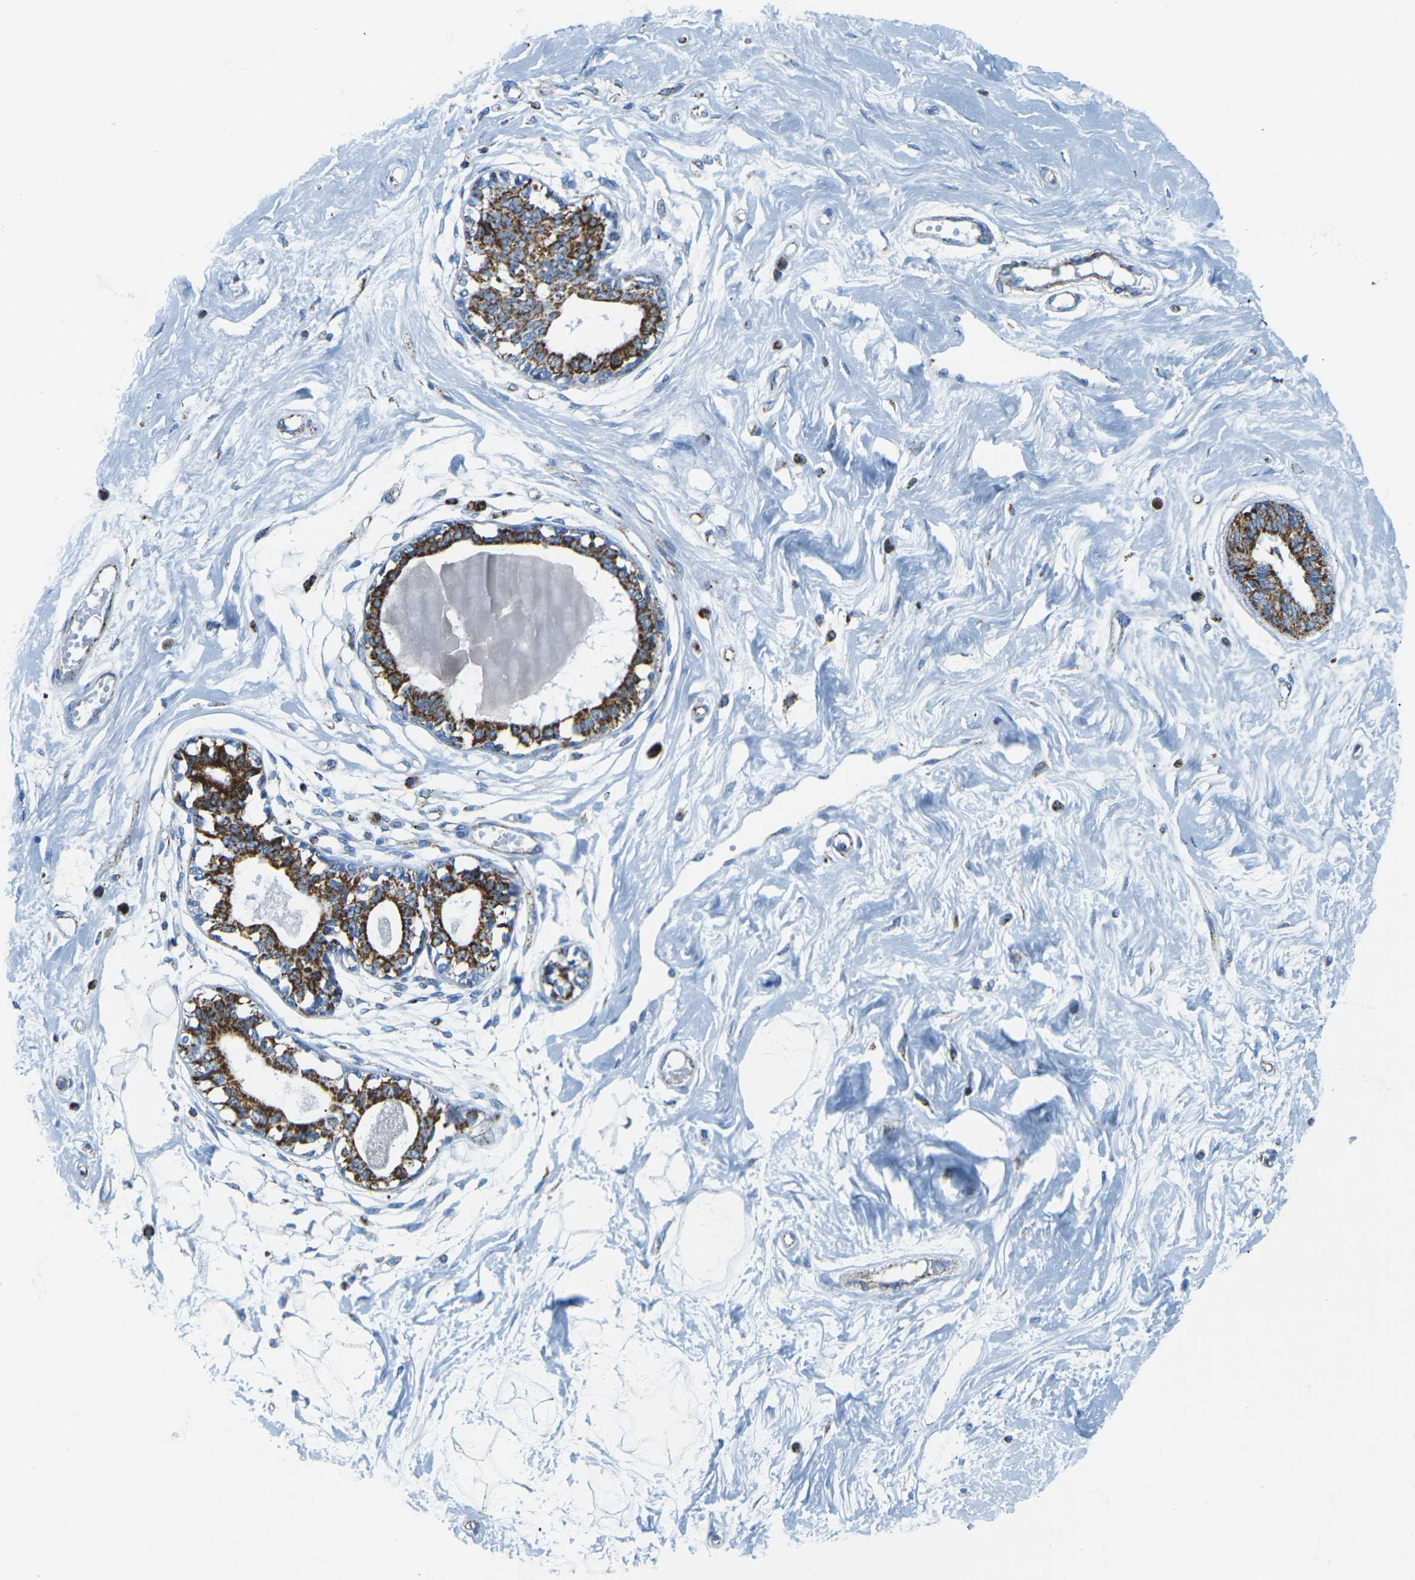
{"staining": {"intensity": "negative", "quantity": "none", "location": "none"}, "tissue": "breast", "cell_type": "Adipocytes", "image_type": "normal", "snomed": [{"axis": "morphology", "description": "Normal tissue, NOS"}, {"axis": "topography", "description": "Breast"}], "caption": "DAB immunohistochemical staining of unremarkable human breast demonstrates no significant positivity in adipocytes.", "gene": "COX6C", "patient": {"sex": "female", "age": 45}}